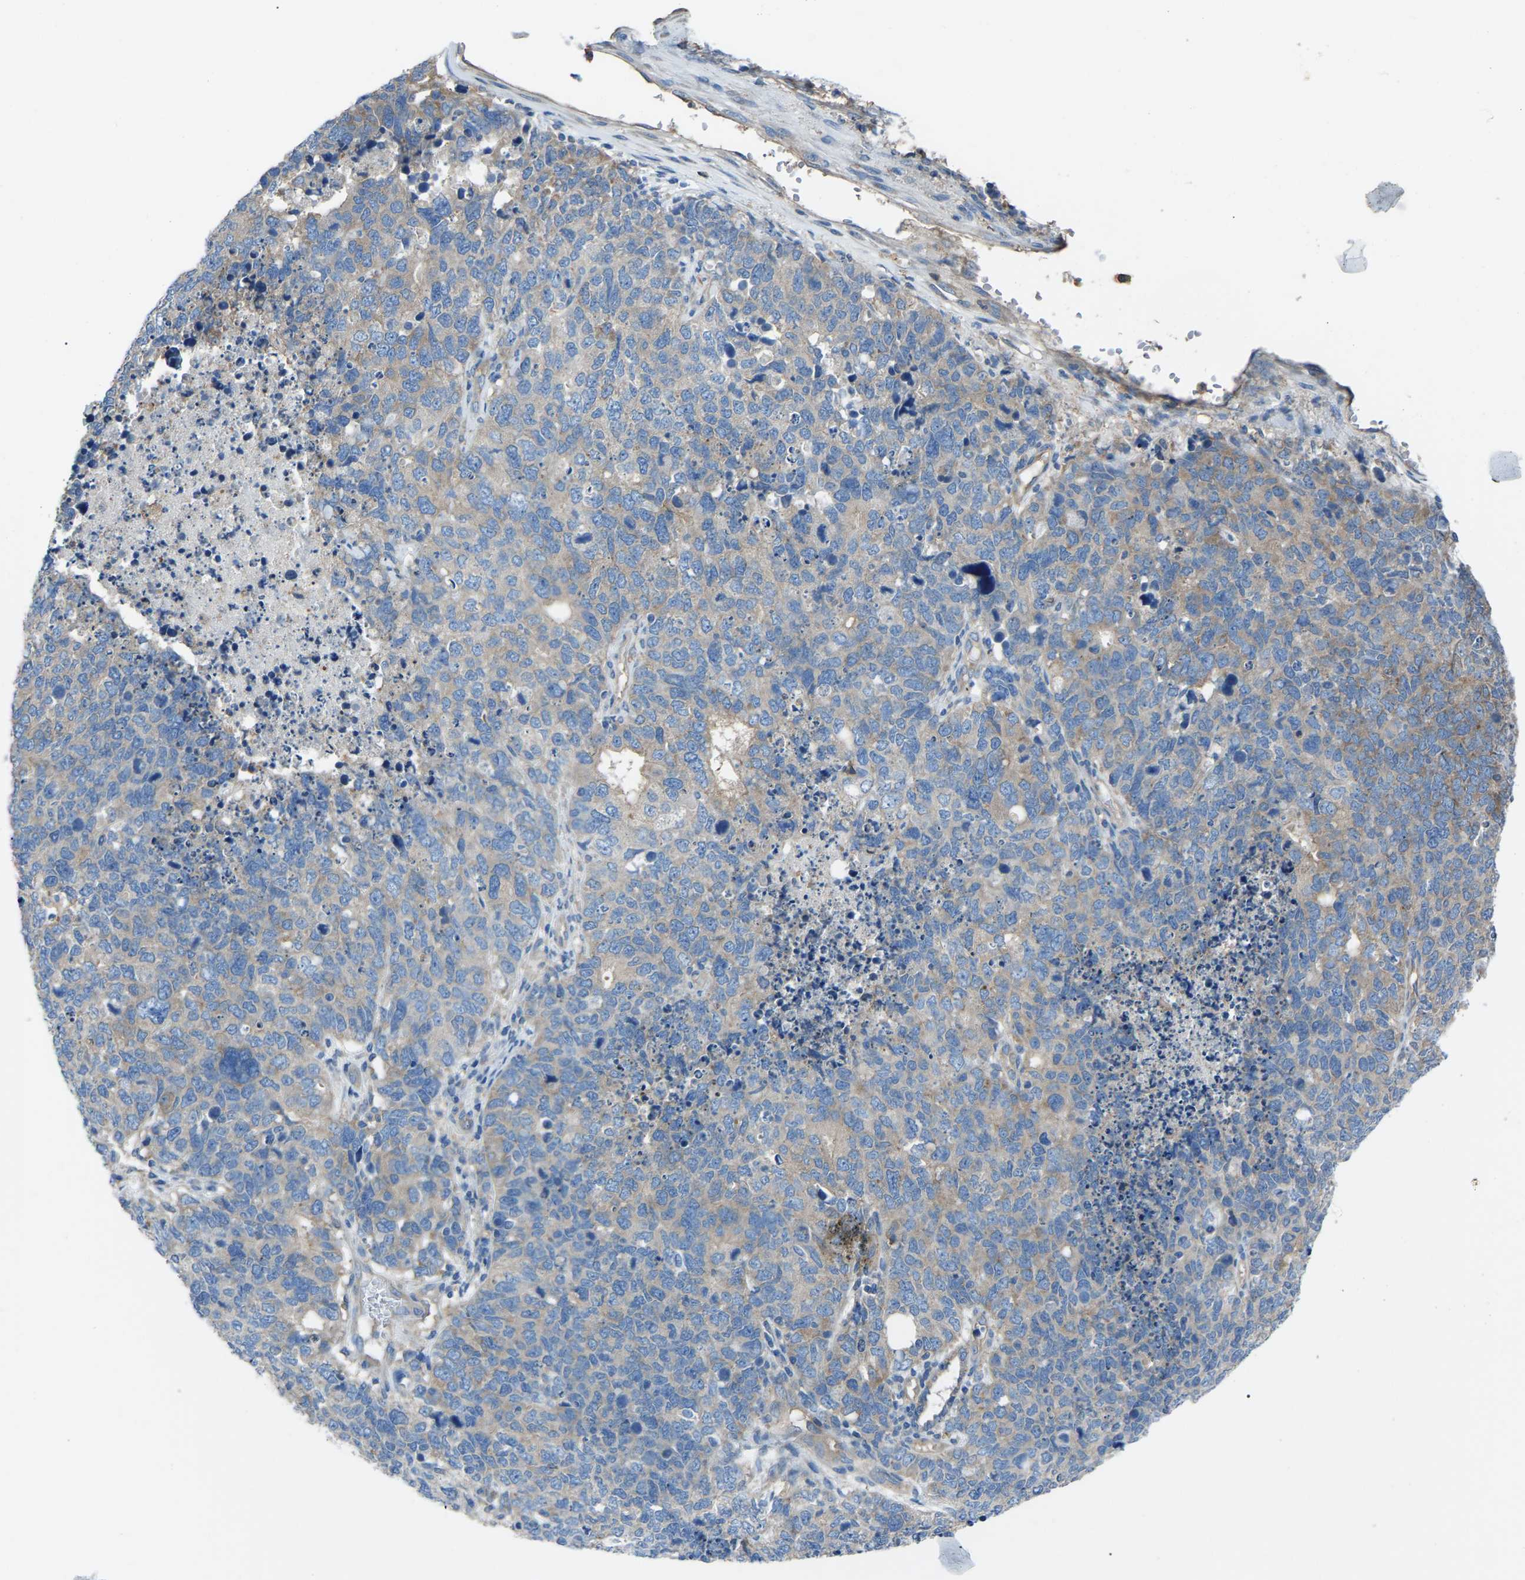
{"staining": {"intensity": "moderate", "quantity": "25%-75%", "location": "cytoplasmic/membranous"}, "tissue": "cervical cancer", "cell_type": "Tumor cells", "image_type": "cancer", "snomed": [{"axis": "morphology", "description": "Squamous cell carcinoma, NOS"}, {"axis": "topography", "description": "Cervix"}], "caption": "Protein staining of cervical squamous cell carcinoma tissue displays moderate cytoplasmic/membranous positivity in about 25%-75% of tumor cells.", "gene": "AIMP1", "patient": {"sex": "female", "age": 63}}